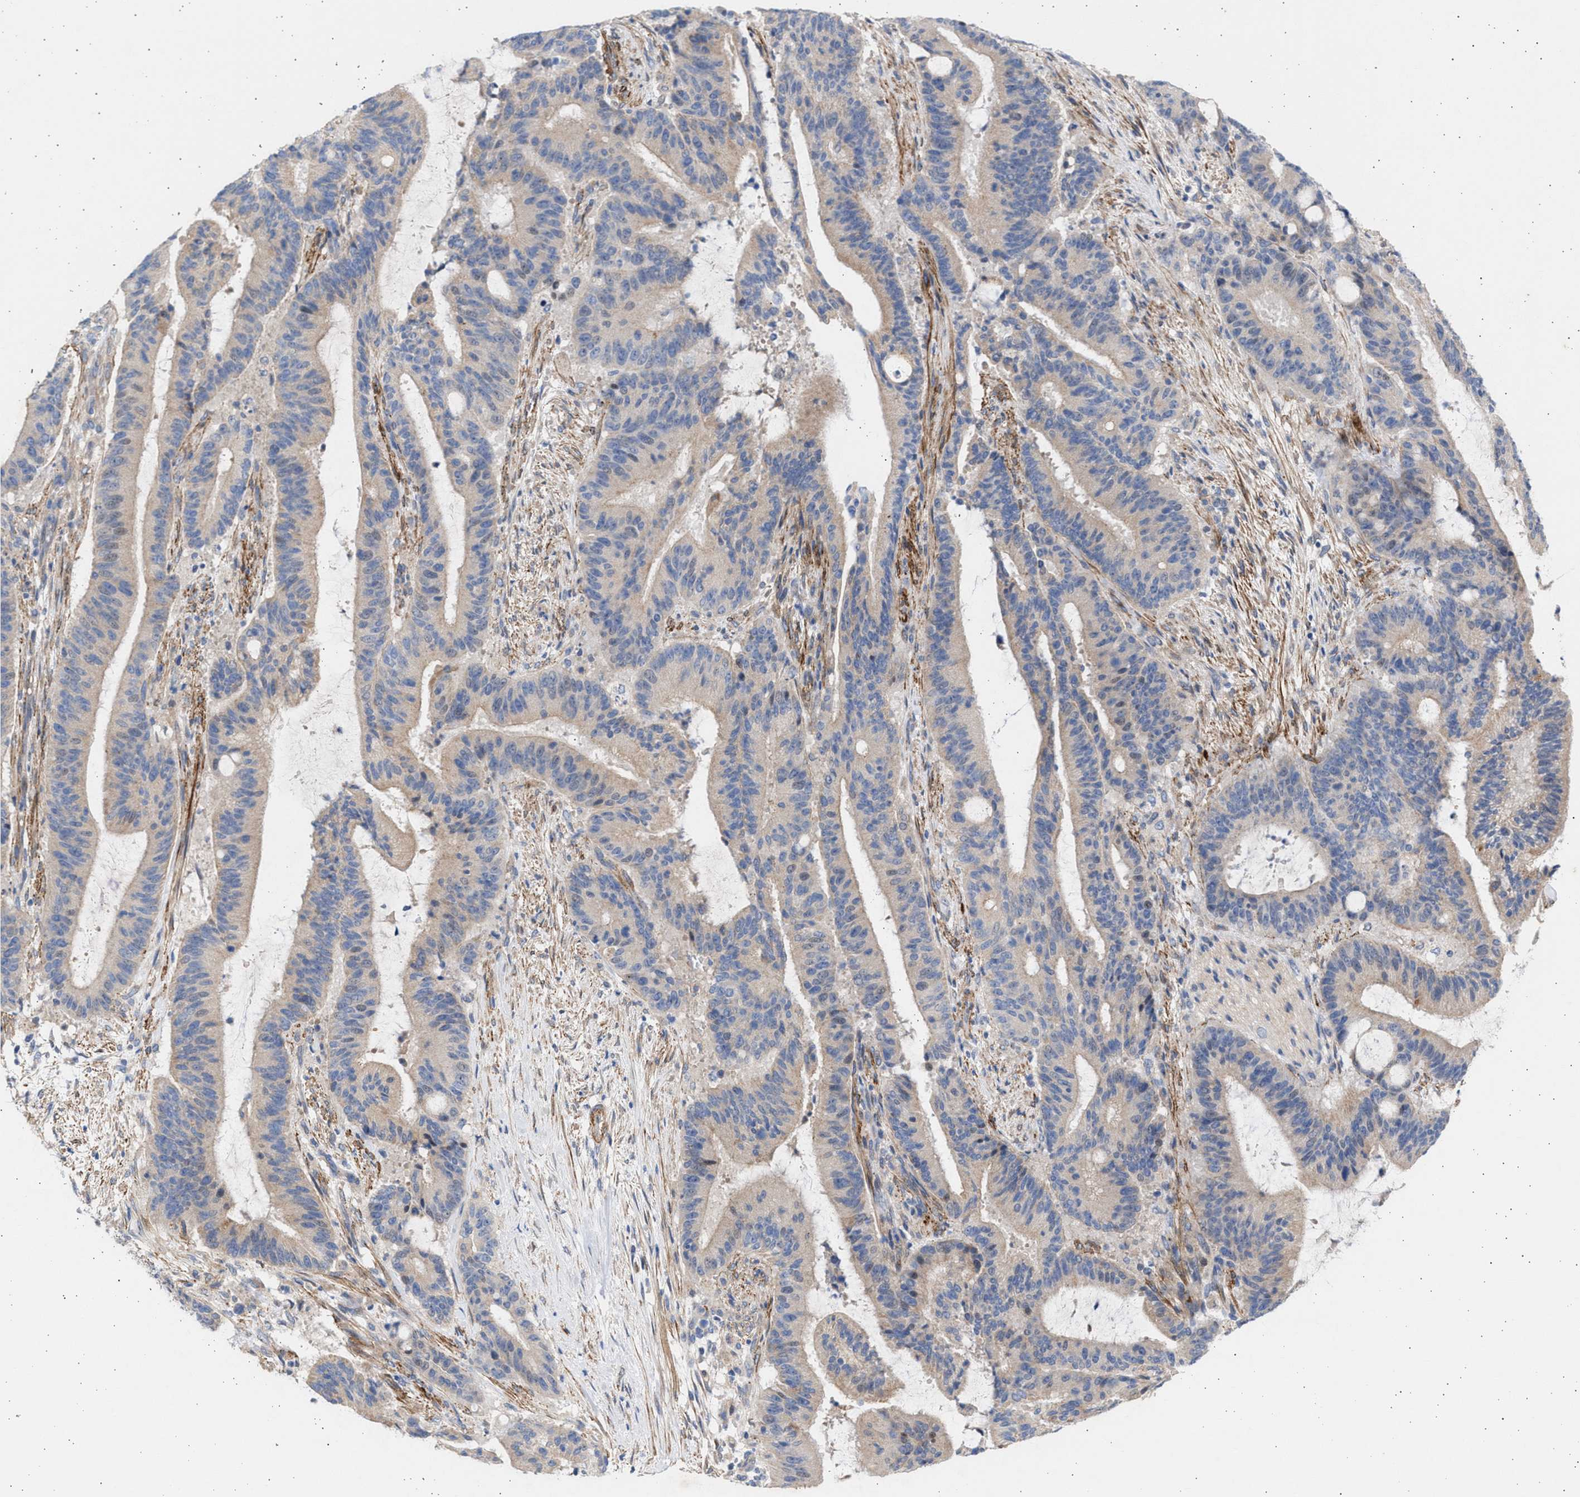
{"staining": {"intensity": "negative", "quantity": "none", "location": "none"}, "tissue": "liver cancer", "cell_type": "Tumor cells", "image_type": "cancer", "snomed": [{"axis": "morphology", "description": "Normal tissue, NOS"}, {"axis": "morphology", "description": "Cholangiocarcinoma"}, {"axis": "topography", "description": "Liver"}, {"axis": "topography", "description": "Peripheral nerve tissue"}], "caption": "DAB (3,3'-diaminobenzidine) immunohistochemical staining of human liver cancer (cholangiocarcinoma) demonstrates no significant positivity in tumor cells.", "gene": "NBR1", "patient": {"sex": "female", "age": 73}}